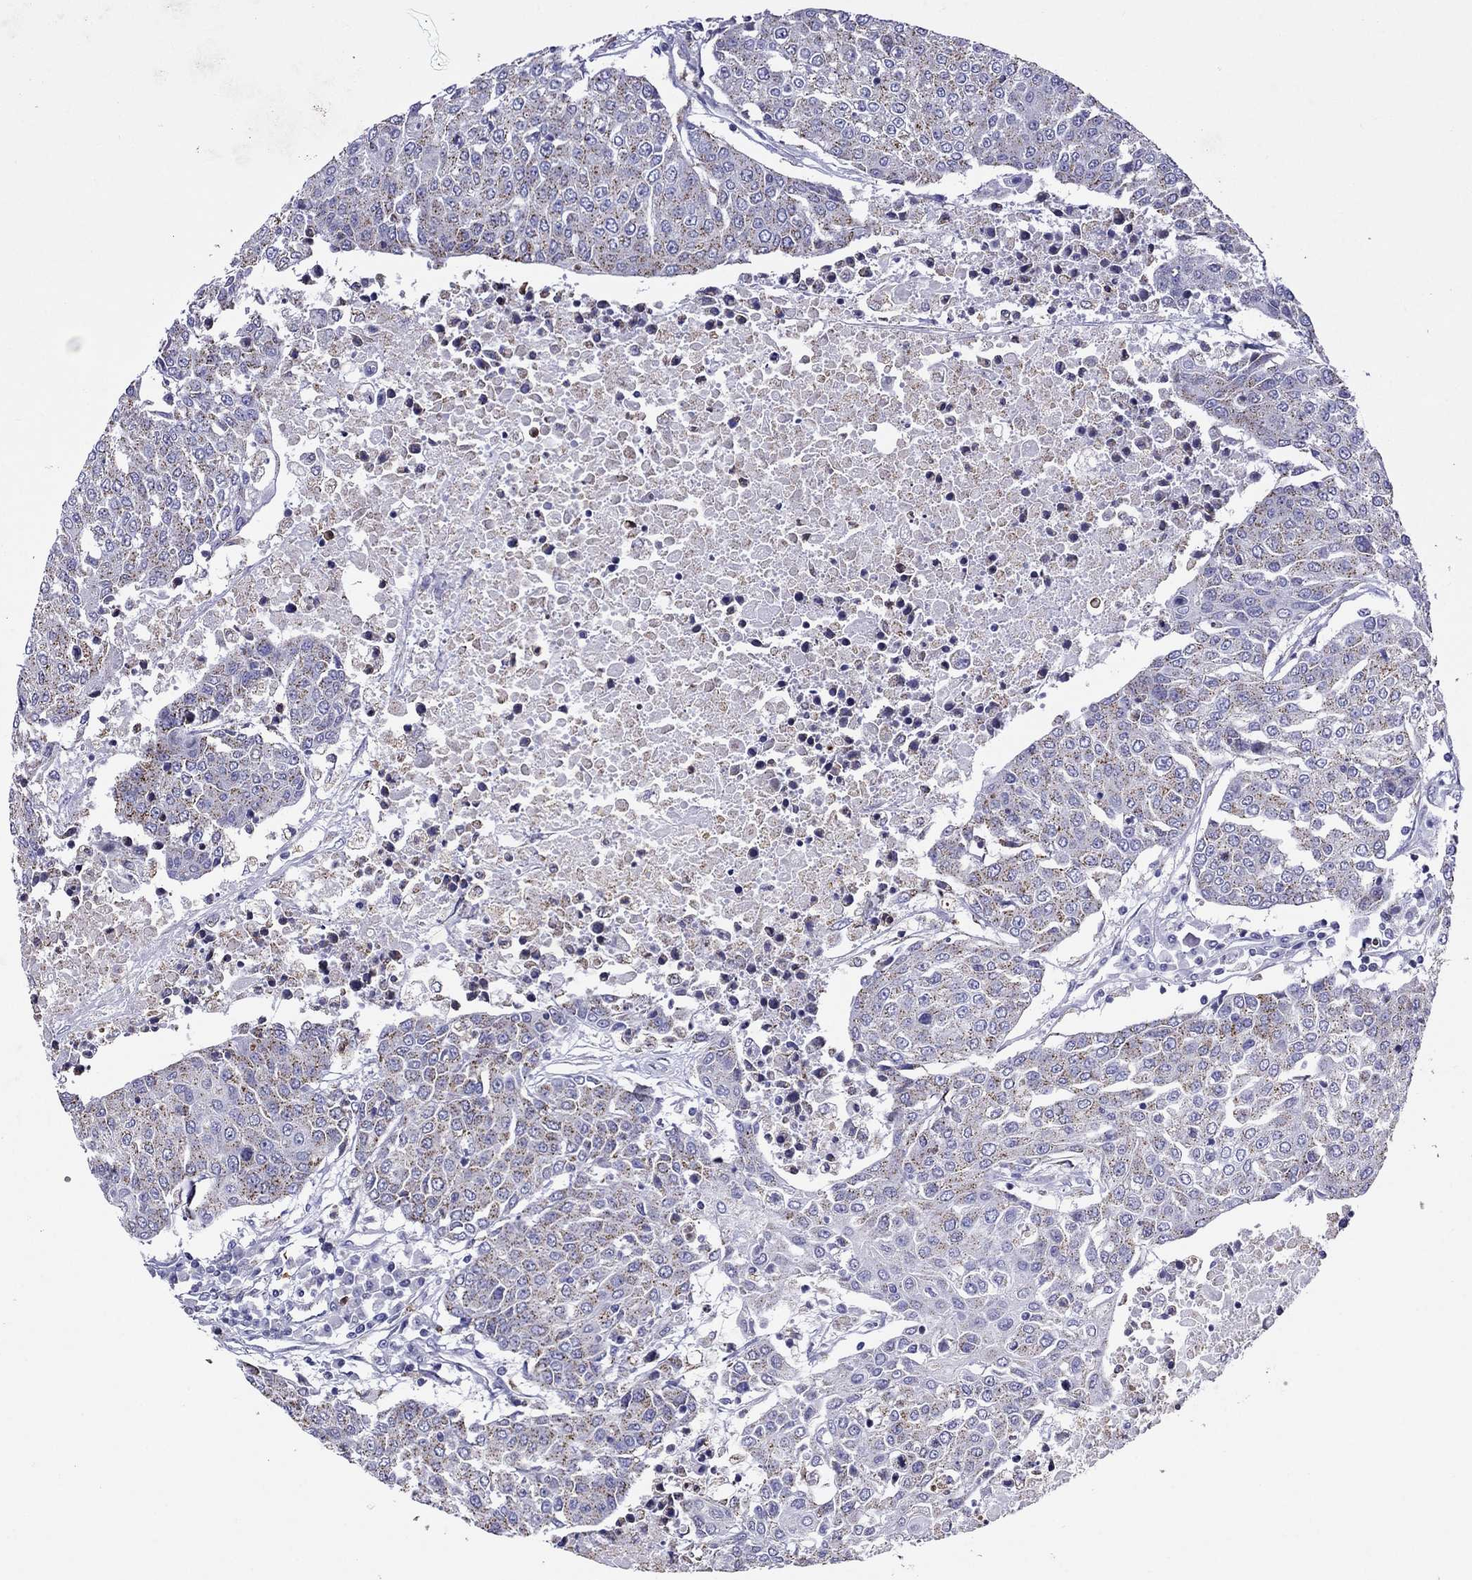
{"staining": {"intensity": "weak", "quantity": "25%-75%", "location": "cytoplasmic/membranous"}, "tissue": "urothelial cancer", "cell_type": "Tumor cells", "image_type": "cancer", "snomed": [{"axis": "morphology", "description": "Urothelial carcinoma, High grade"}, {"axis": "topography", "description": "Urinary bladder"}], "caption": "Immunohistochemistry image of human urothelial carcinoma (high-grade) stained for a protein (brown), which displays low levels of weak cytoplasmic/membranous staining in about 25%-75% of tumor cells.", "gene": "SCG2", "patient": {"sex": "female", "age": 85}}